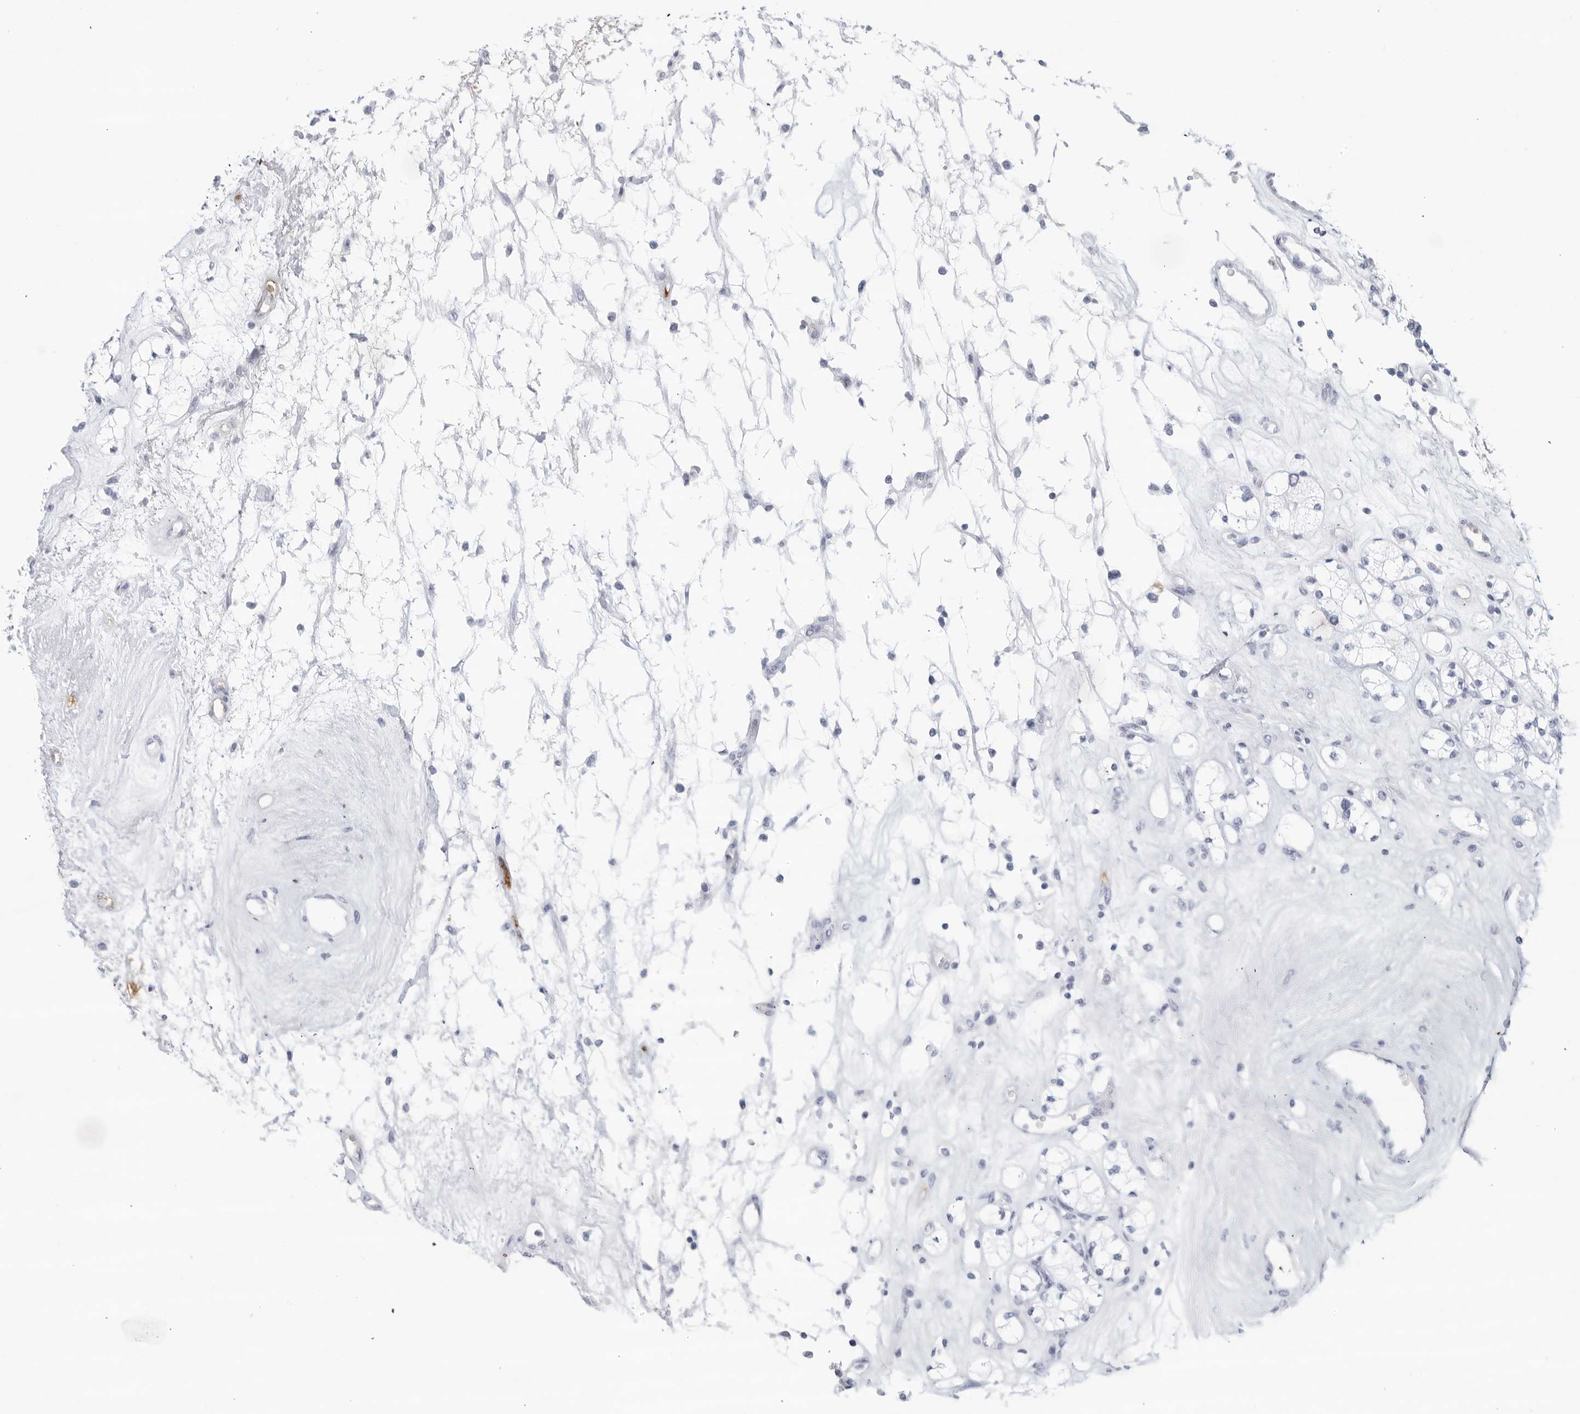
{"staining": {"intensity": "negative", "quantity": "none", "location": "none"}, "tissue": "renal cancer", "cell_type": "Tumor cells", "image_type": "cancer", "snomed": [{"axis": "morphology", "description": "Adenocarcinoma, NOS"}, {"axis": "topography", "description": "Kidney"}], "caption": "Immunohistochemistry of renal cancer shows no positivity in tumor cells.", "gene": "FGG", "patient": {"sex": "male", "age": 77}}